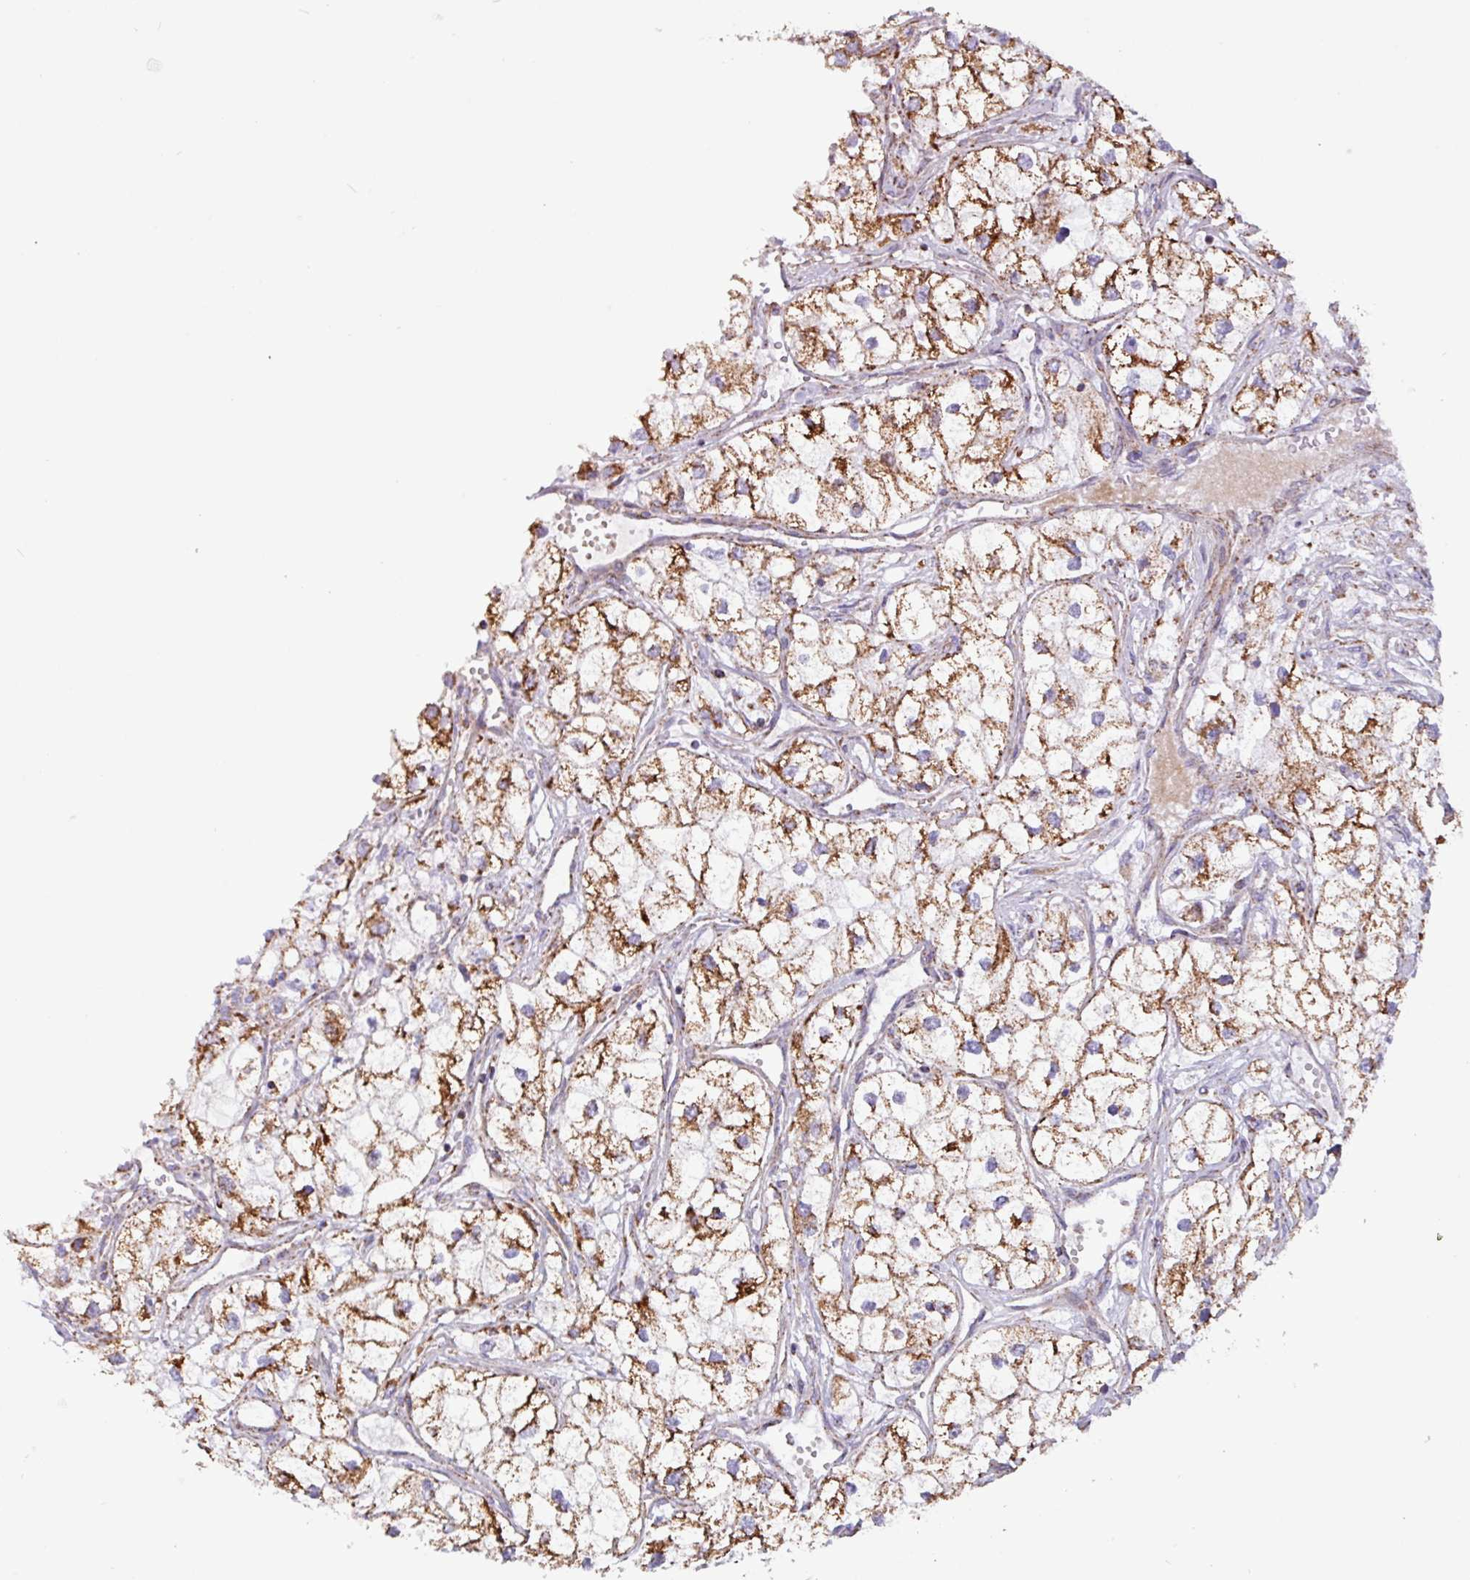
{"staining": {"intensity": "moderate", "quantity": "25%-75%", "location": "cytoplasmic/membranous"}, "tissue": "renal cancer", "cell_type": "Tumor cells", "image_type": "cancer", "snomed": [{"axis": "morphology", "description": "Adenocarcinoma, NOS"}, {"axis": "topography", "description": "Kidney"}], "caption": "Brown immunohistochemical staining in human renal cancer (adenocarcinoma) exhibits moderate cytoplasmic/membranous positivity in approximately 25%-75% of tumor cells. Nuclei are stained in blue.", "gene": "RTL3", "patient": {"sex": "male", "age": 59}}